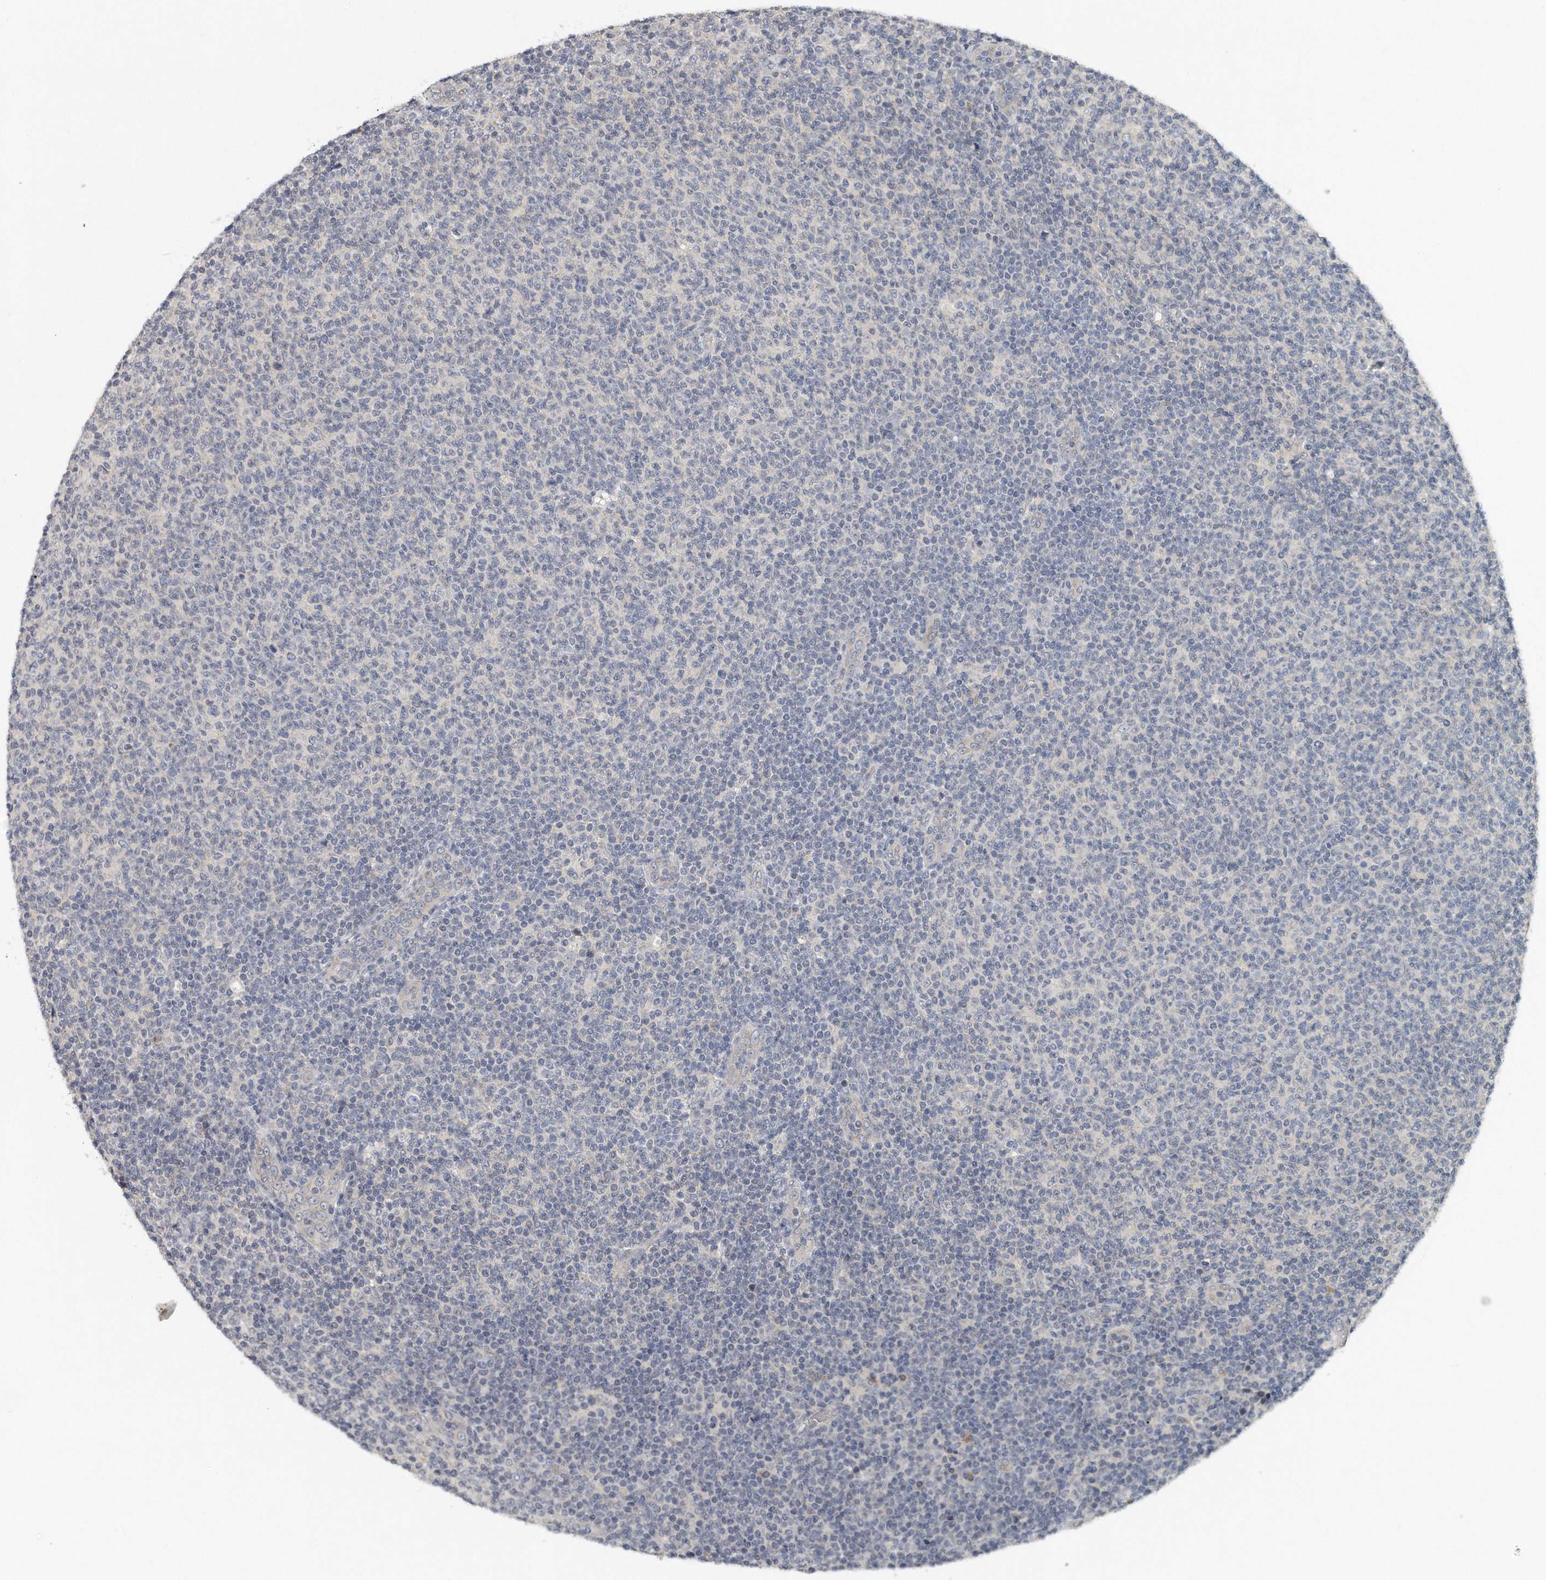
{"staining": {"intensity": "negative", "quantity": "none", "location": "none"}, "tissue": "lymphoma", "cell_type": "Tumor cells", "image_type": "cancer", "snomed": [{"axis": "morphology", "description": "Malignant lymphoma, non-Hodgkin's type, Low grade"}, {"axis": "topography", "description": "Lymph node"}], "caption": "The photomicrograph displays no staining of tumor cells in malignant lymphoma, non-Hodgkin's type (low-grade).", "gene": "TRAPPC14", "patient": {"sex": "male", "age": 66}}